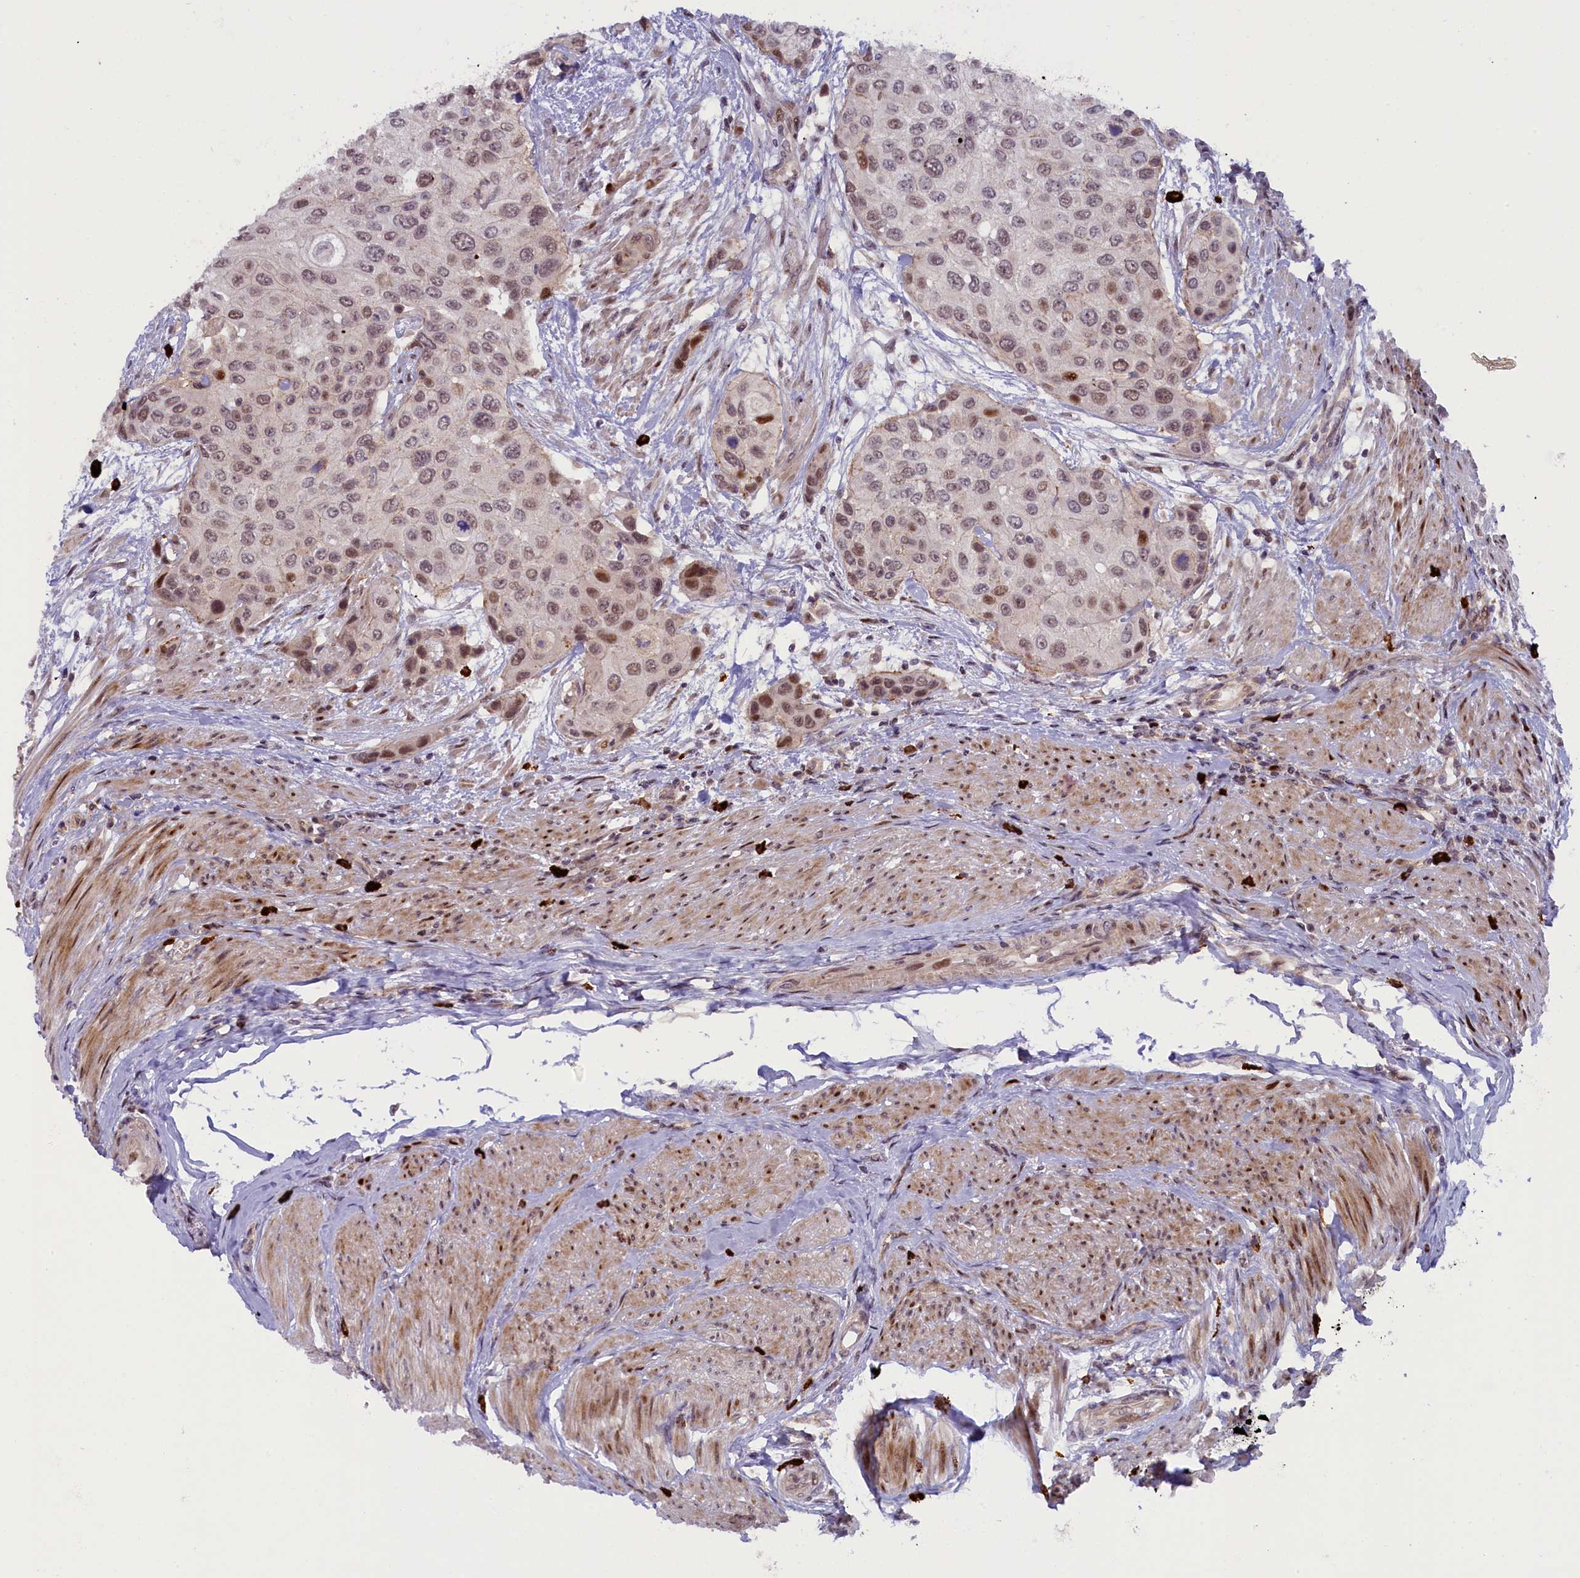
{"staining": {"intensity": "moderate", "quantity": "25%-75%", "location": "nuclear"}, "tissue": "urothelial cancer", "cell_type": "Tumor cells", "image_type": "cancer", "snomed": [{"axis": "morphology", "description": "Normal tissue, NOS"}, {"axis": "morphology", "description": "Urothelial carcinoma, High grade"}, {"axis": "topography", "description": "Vascular tissue"}, {"axis": "topography", "description": "Urinary bladder"}], "caption": "Human urothelial cancer stained with a protein marker reveals moderate staining in tumor cells.", "gene": "CCL23", "patient": {"sex": "female", "age": 56}}